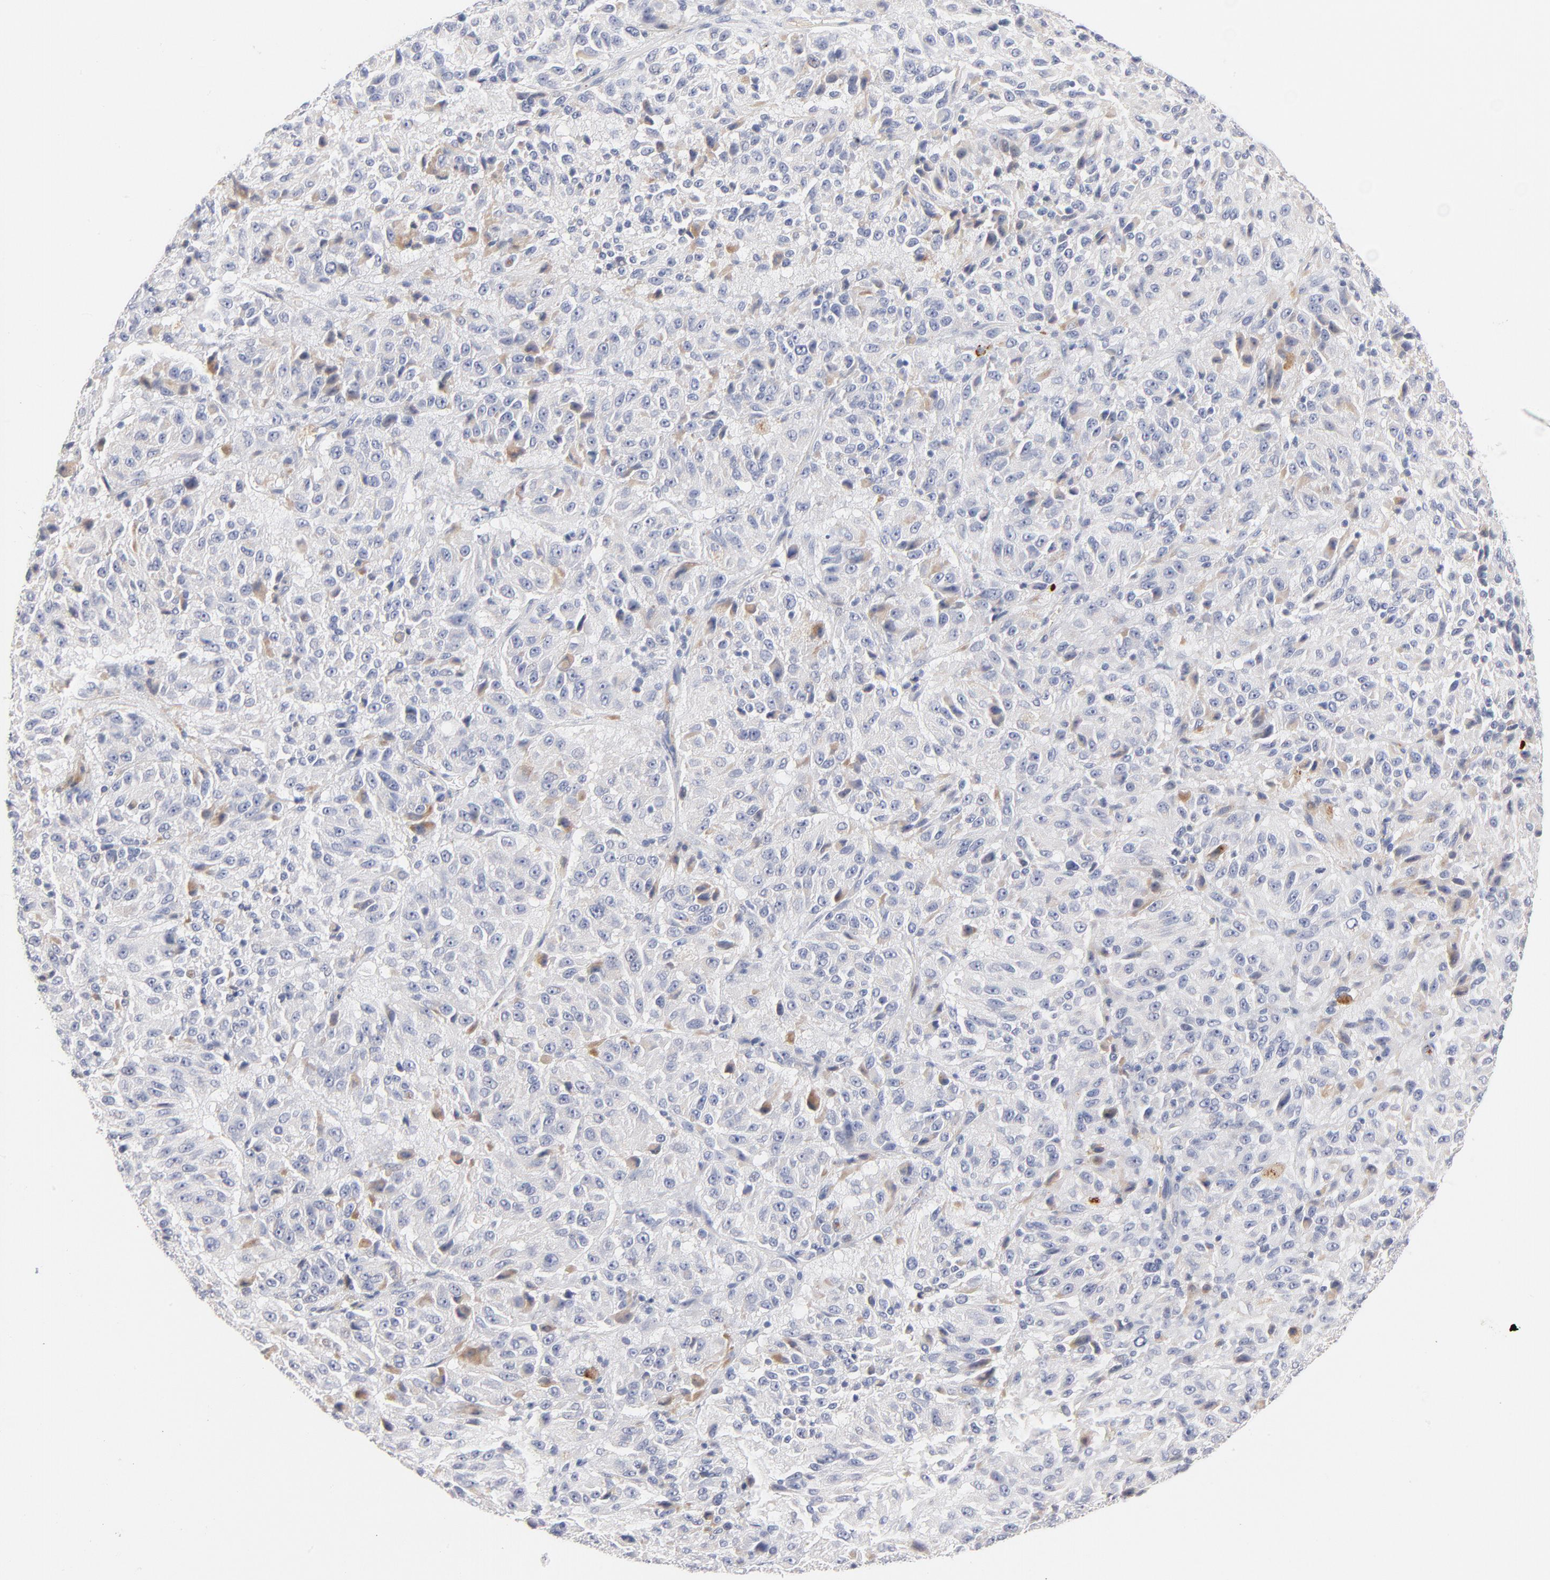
{"staining": {"intensity": "negative", "quantity": "none", "location": "none"}, "tissue": "melanoma", "cell_type": "Tumor cells", "image_type": "cancer", "snomed": [{"axis": "morphology", "description": "Malignant melanoma, Metastatic site"}, {"axis": "topography", "description": "Lung"}], "caption": "Malignant melanoma (metastatic site) was stained to show a protein in brown. There is no significant positivity in tumor cells.", "gene": "PLAT", "patient": {"sex": "male", "age": 64}}